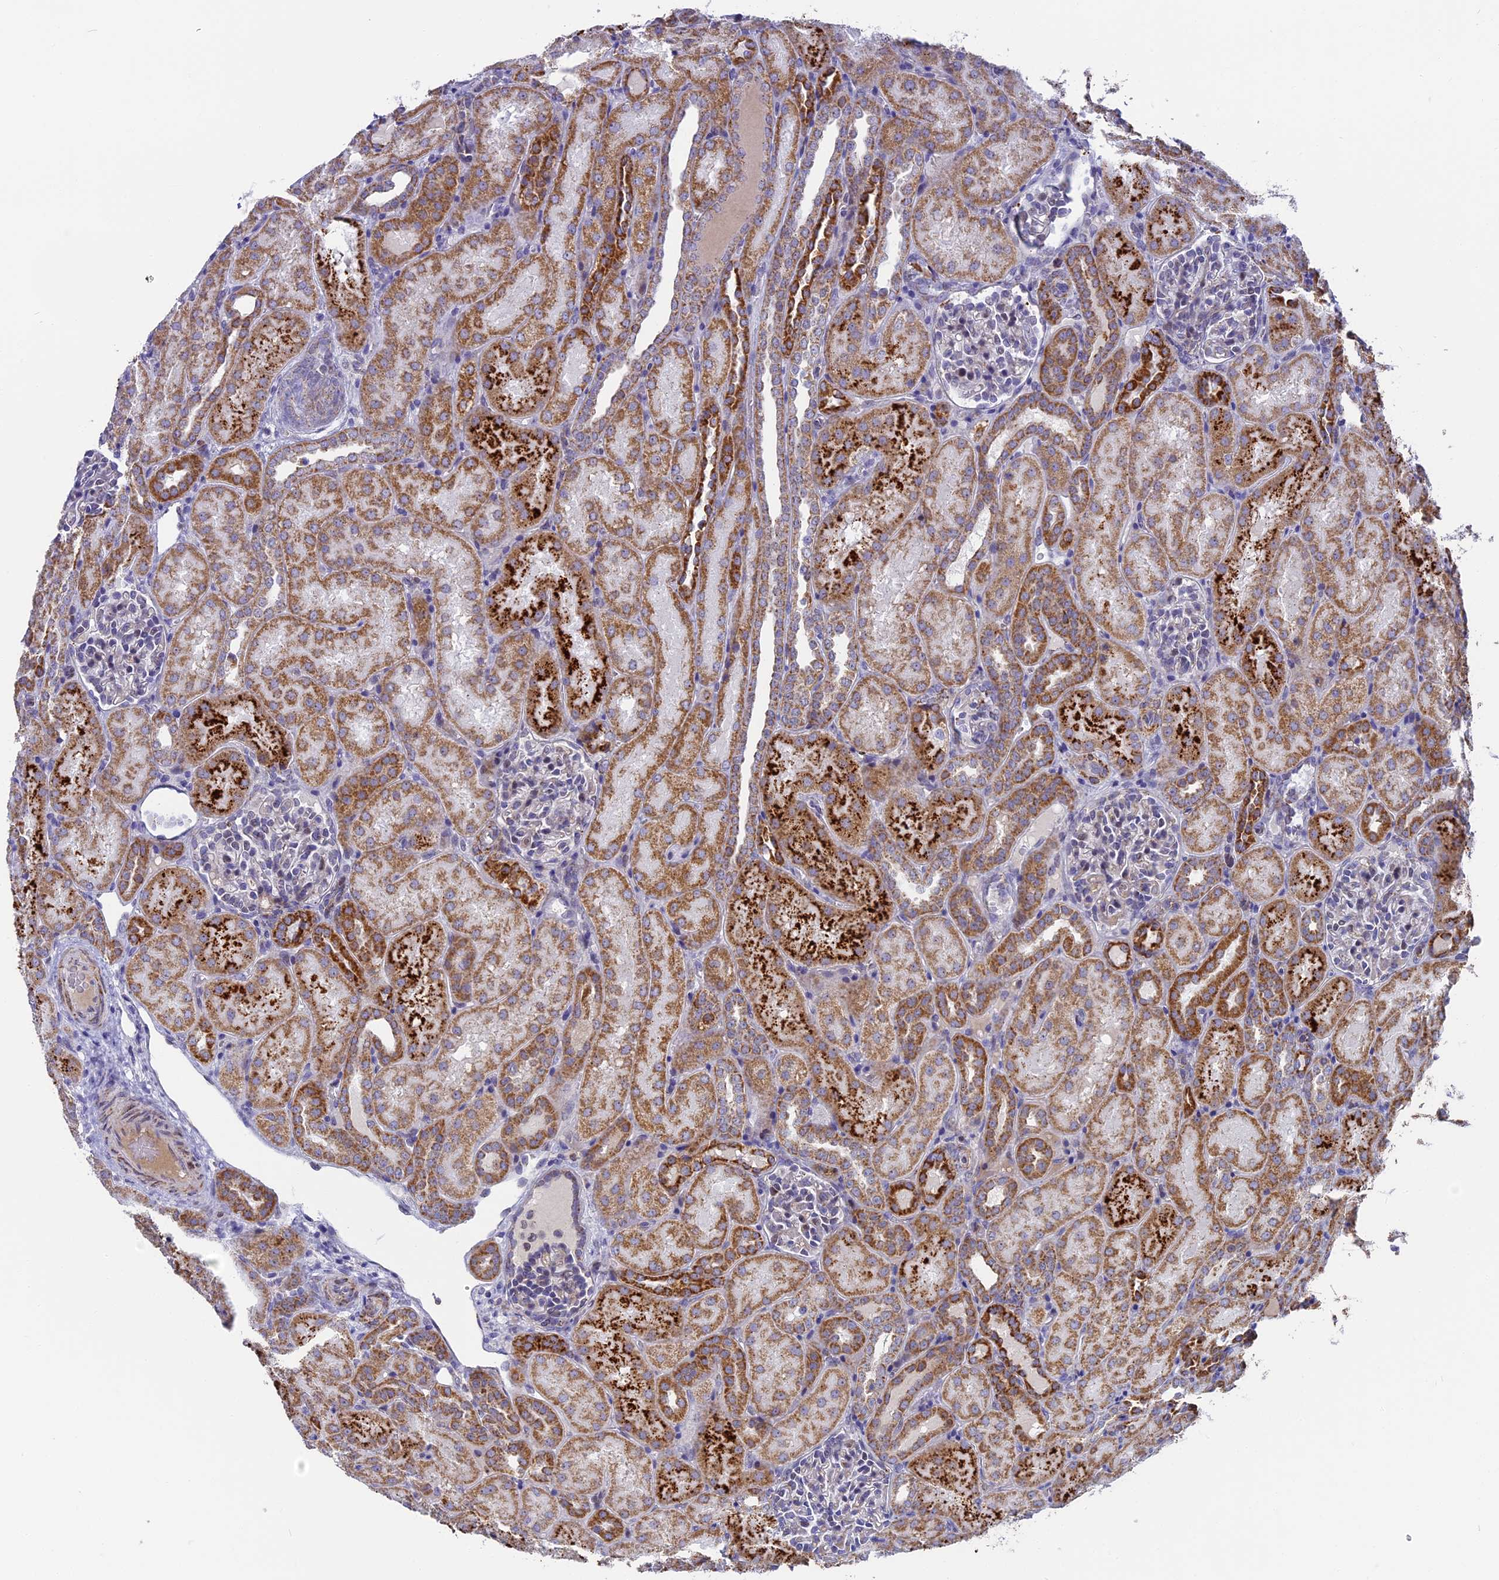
{"staining": {"intensity": "weak", "quantity": "<25%", "location": "cytoplasmic/membranous"}, "tissue": "kidney", "cell_type": "Cells in glomeruli", "image_type": "normal", "snomed": [{"axis": "morphology", "description": "Normal tissue, NOS"}, {"axis": "topography", "description": "Kidney"}], "caption": "The immunohistochemistry (IHC) photomicrograph has no significant positivity in cells in glomeruli of kidney.", "gene": "DTWD1", "patient": {"sex": "male", "age": 1}}